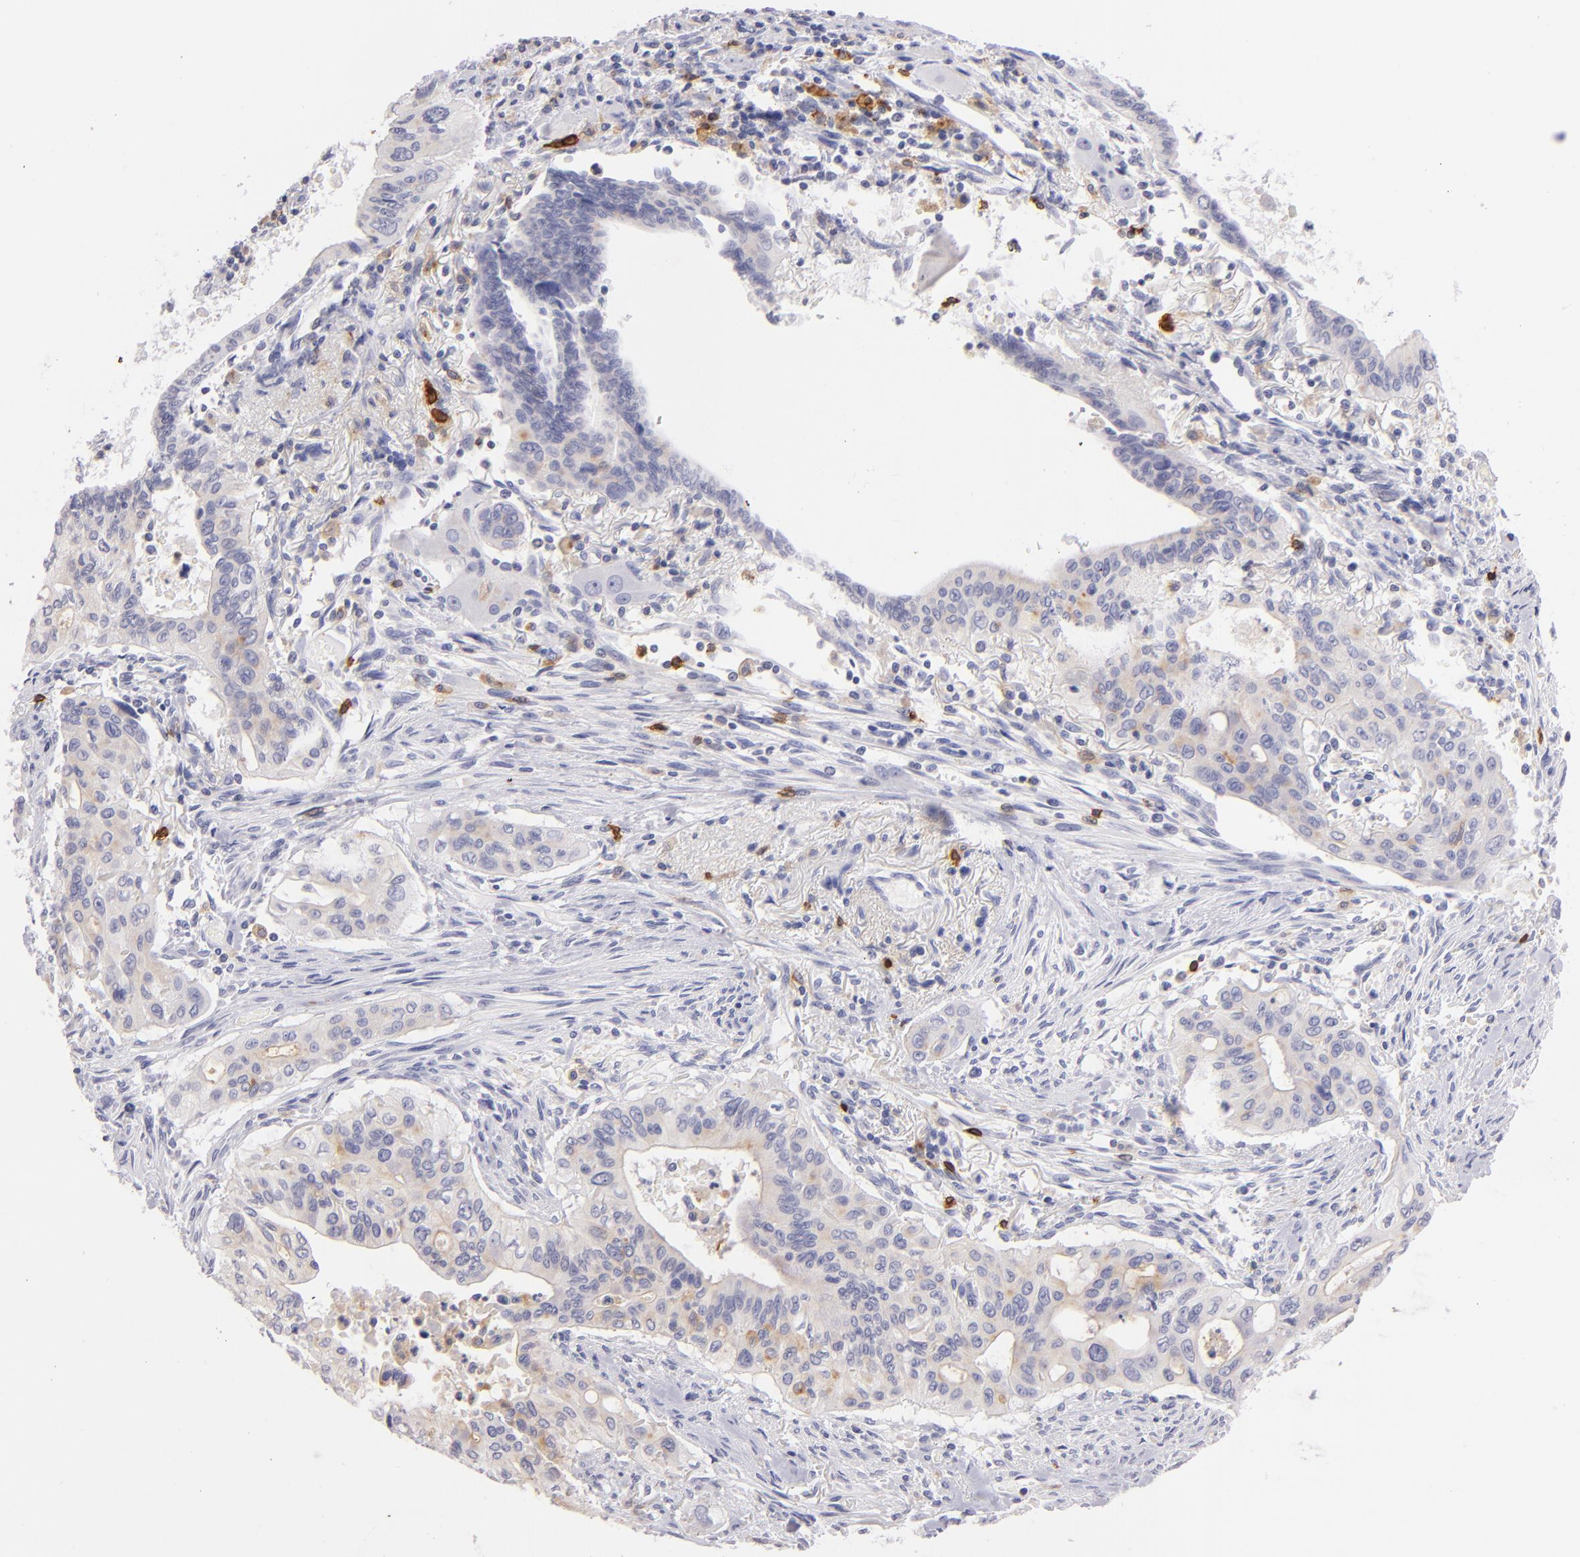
{"staining": {"intensity": "negative", "quantity": "none", "location": "none"}, "tissue": "pancreatic cancer", "cell_type": "Tumor cells", "image_type": "cancer", "snomed": [{"axis": "morphology", "description": "Adenocarcinoma, NOS"}, {"axis": "topography", "description": "Pancreas"}], "caption": "Pancreatic cancer stained for a protein using immunohistochemistry displays no expression tumor cells.", "gene": "IL2RA", "patient": {"sex": "male", "age": 77}}